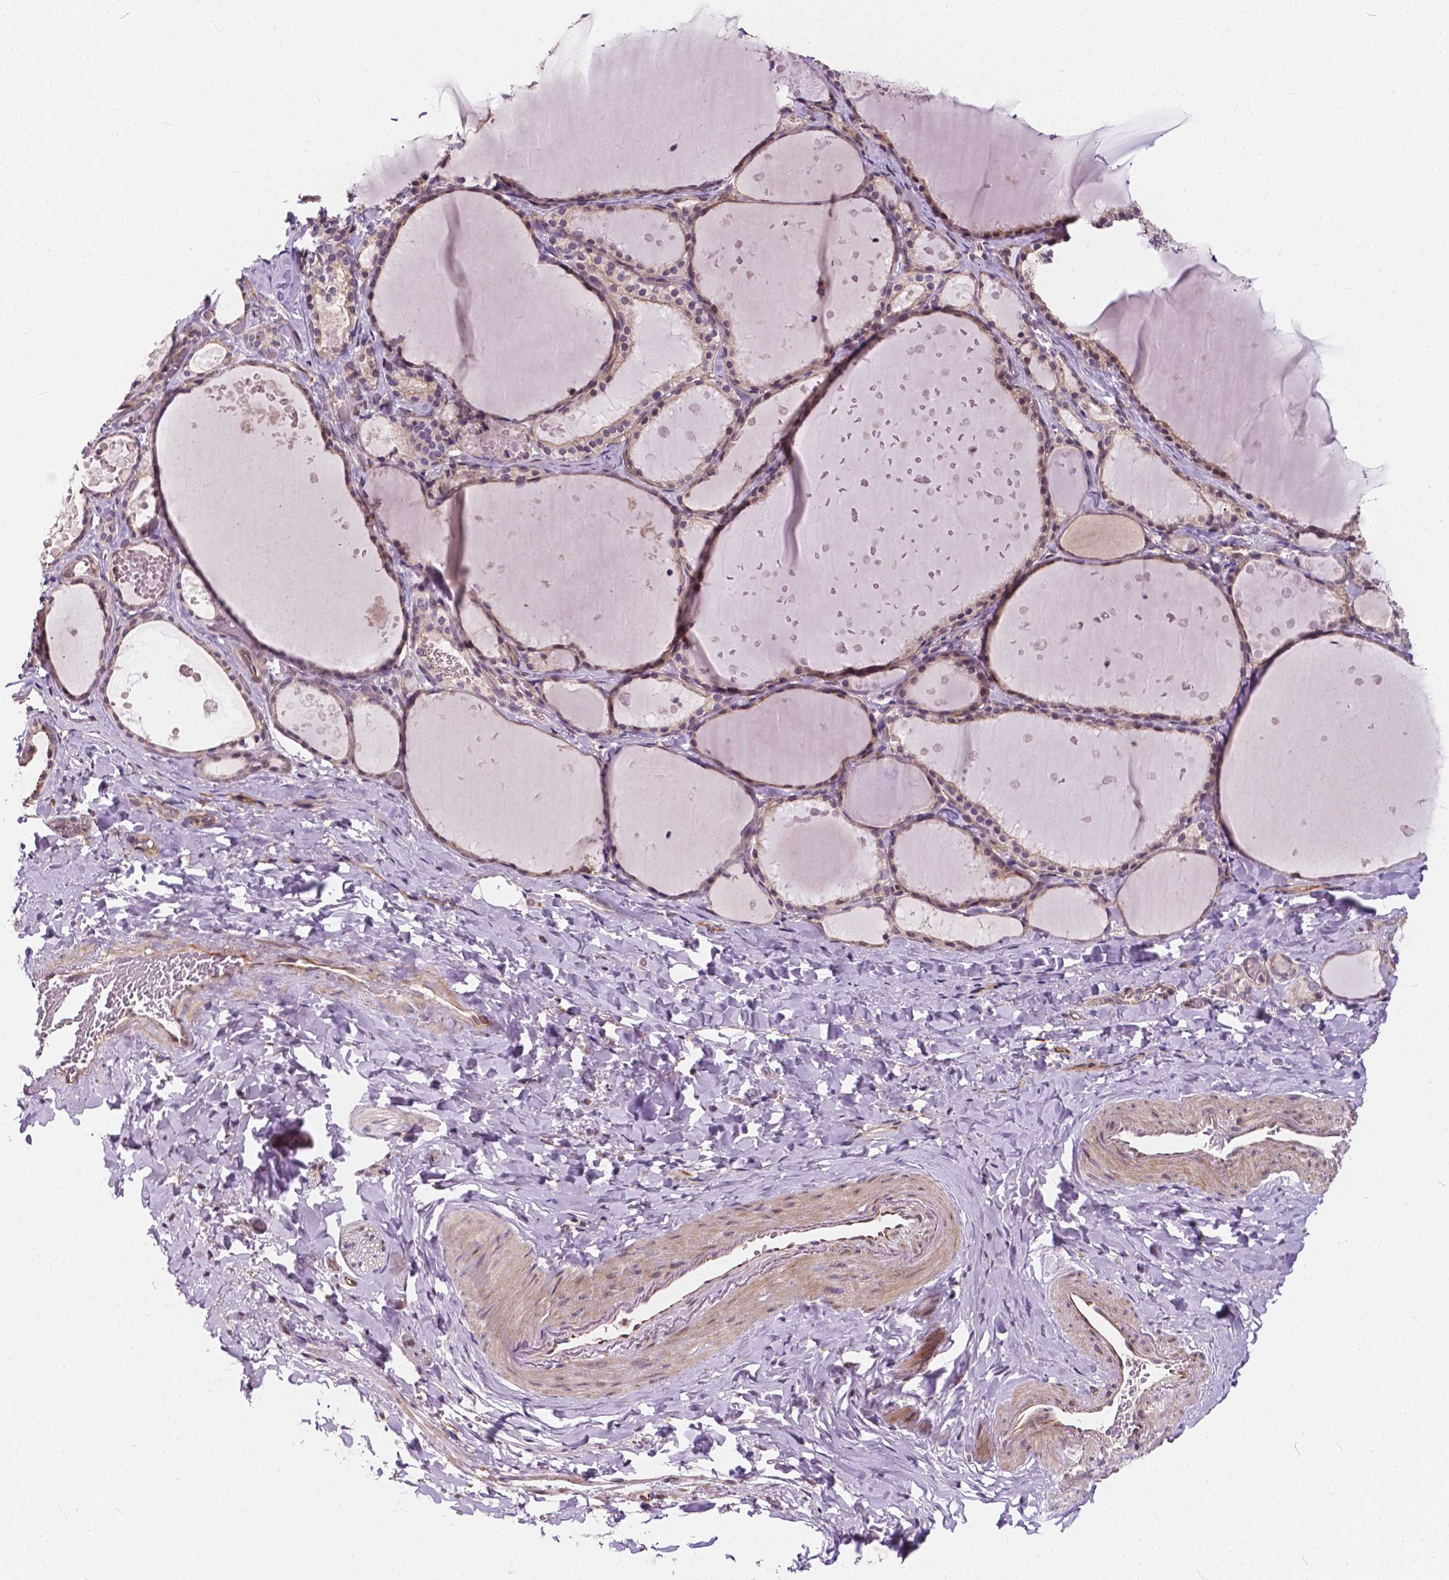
{"staining": {"intensity": "weak", "quantity": ">75%", "location": "cytoplasmic/membranous"}, "tissue": "thyroid gland", "cell_type": "Glandular cells", "image_type": "normal", "snomed": [{"axis": "morphology", "description": "Normal tissue, NOS"}, {"axis": "topography", "description": "Thyroid gland"}], "caption": "Immunohistochemistry (IHC) micrograph of normal thyroid gland stained for a protein (brown), which displays low levels of weak cytoplasmic/membranous staining in approximately >75% of glandular cells.", "gene": "INPP5E", "patient": {"sex": "female", "age": 56}}